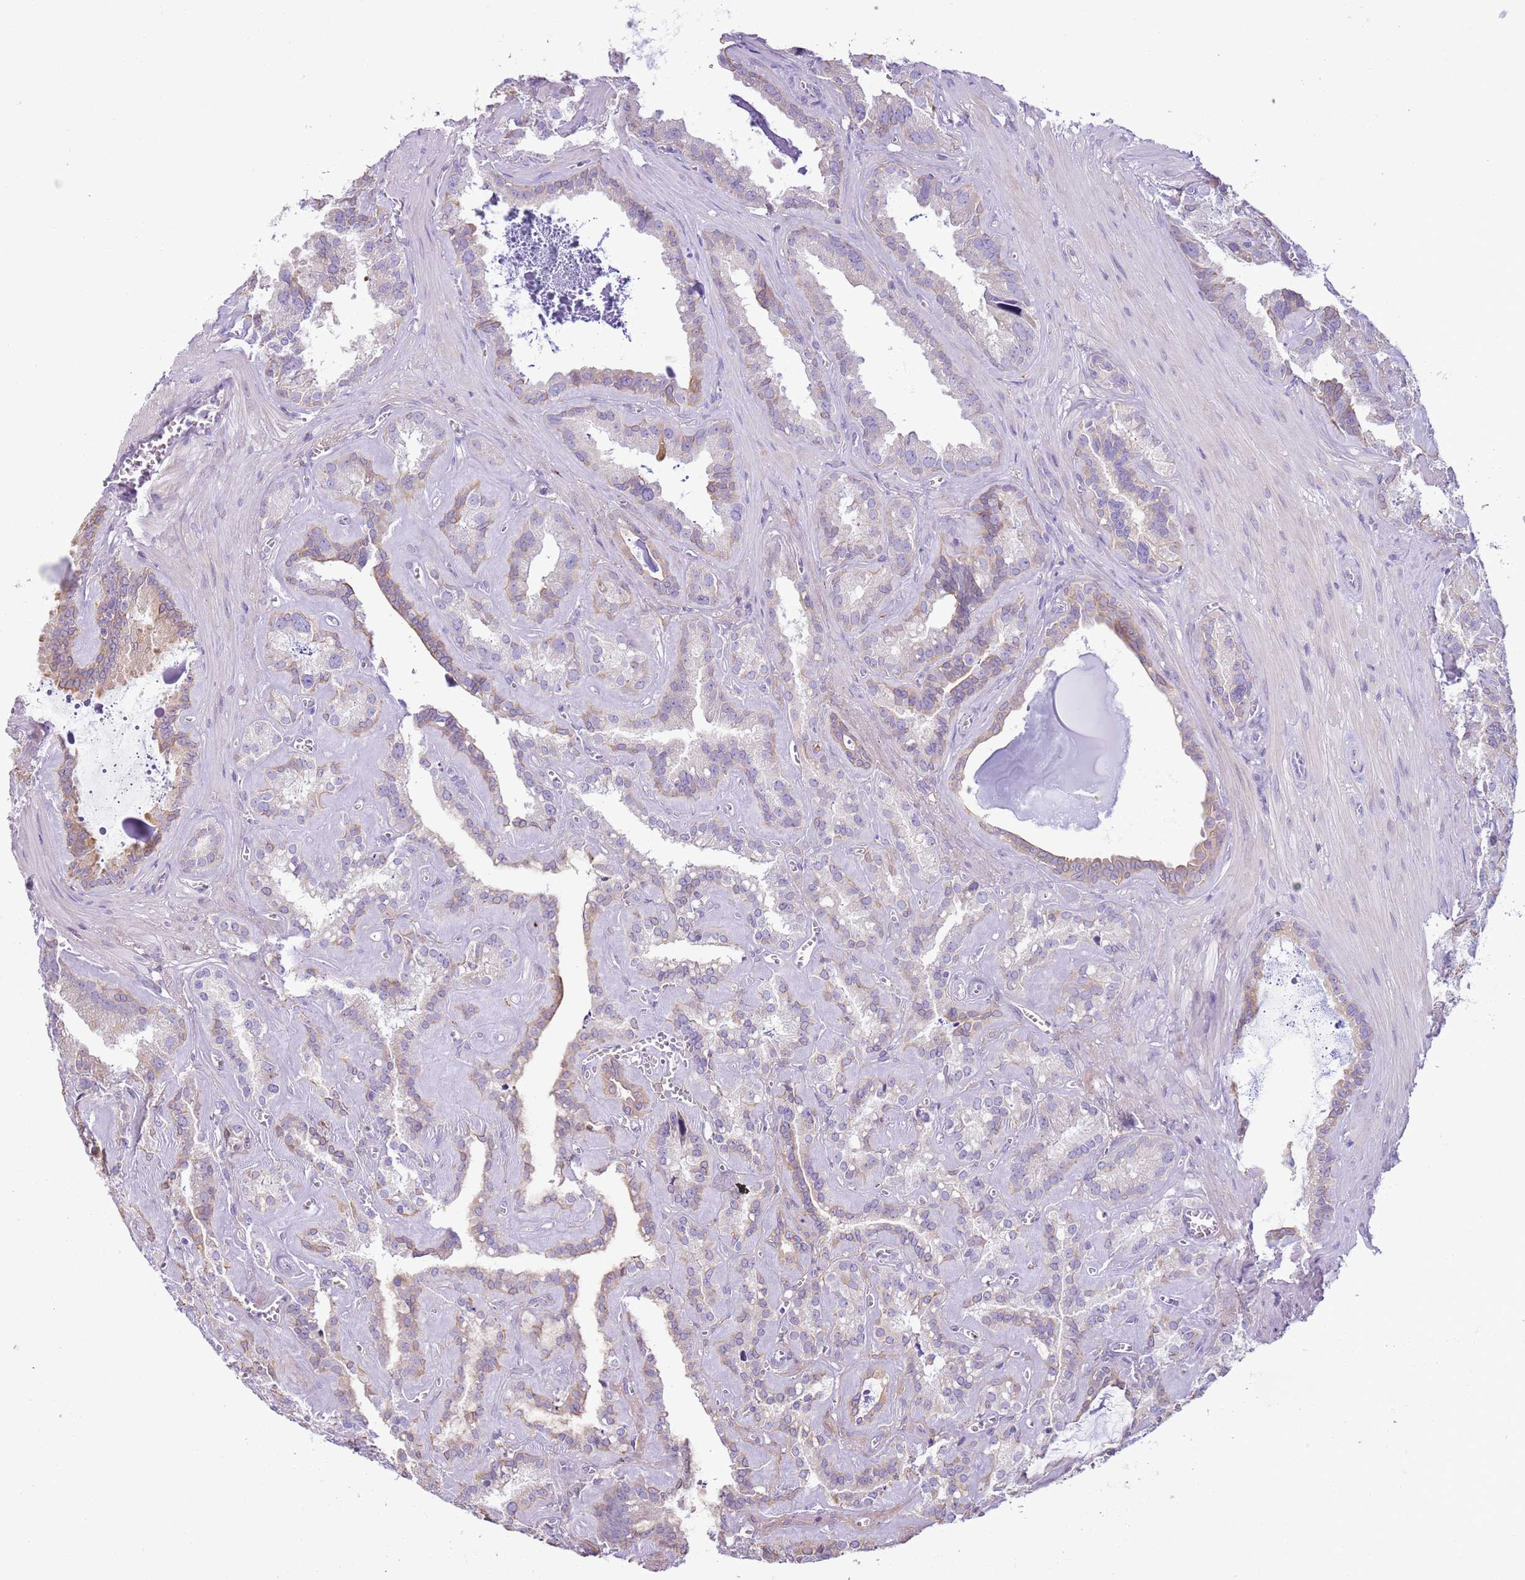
{"staining": {"intensity": "weak", "quantity": "25%-75%", "location": "cytoplasmic/membranous"}, "tissue": "seminal vesicle", "cell_type": "Glandular cells", "image_type": "normal", "snomed": [{"axis": "morphology", "description": "Normal tissue, NOS"}, {"axis": "topography", "description": "Prostate"}, {"axis": "topography", "description": "Seminal veicle"}], "caption": "The immunohistochemical stain highlights weak cytoplasmic/membranous positivity in glandular cells of unremarkable seminal vesicle. Nuclei are stained in blue.", "gene": "OAF", "patient": {"sex": "male", "age": 59}}